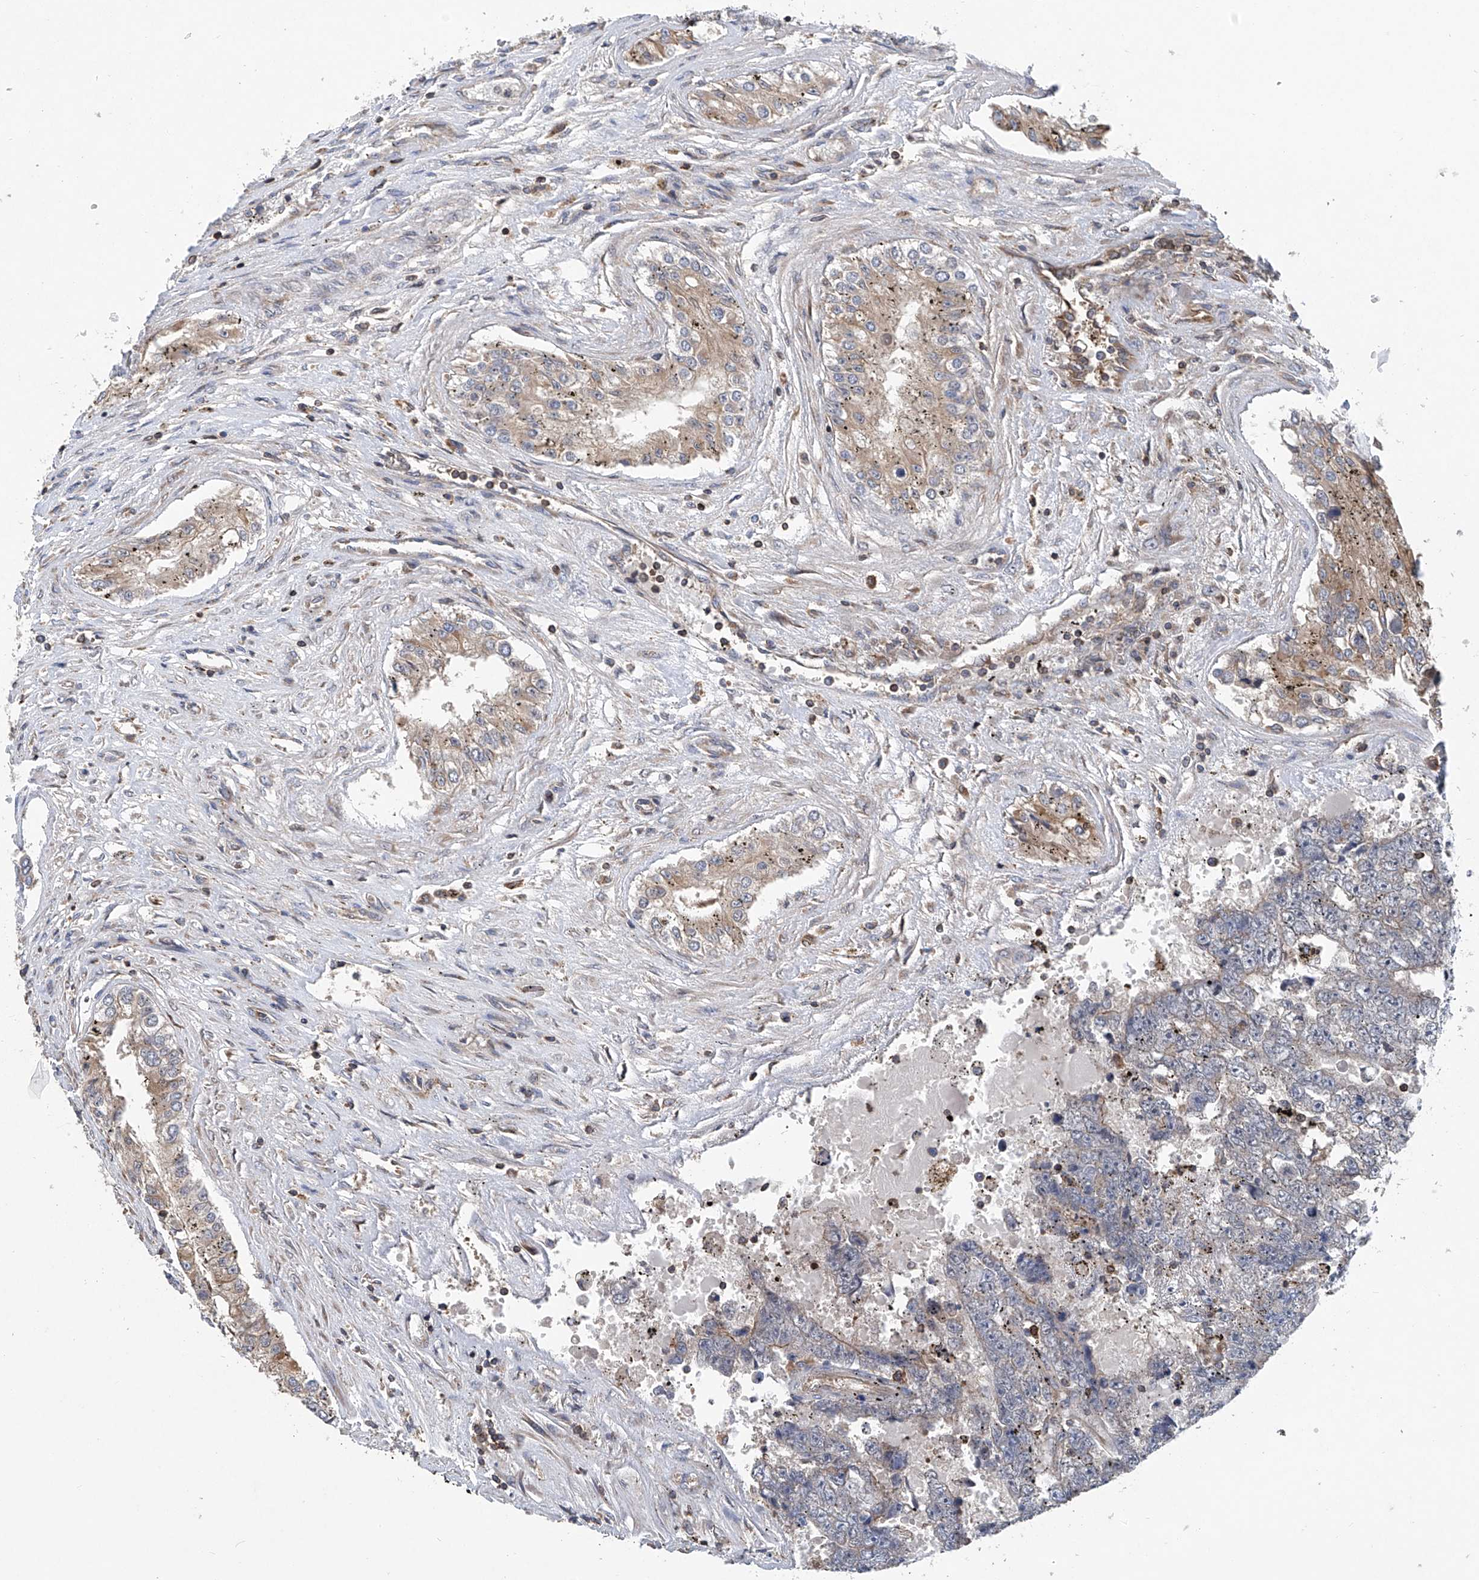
{"staining": {"intensity": "weak", "quantity": "<25%", "location": "cytoplasmic/membranous"}, "tissue": "testis cancer", "cell_type": "Tumor cells", "image_type": "cancer", "snomed": [{"axis": "morphology", "description": "Carcinoma, Embryonal, NOS"}, {"axis": "topography", "description": "Testis"}], "caption": "Protein analysis of testis cancer demonstrates no significant positivity in tumor cells.", "gene": "TRIM38", "patient": {"sex": "male", "age": 25}}